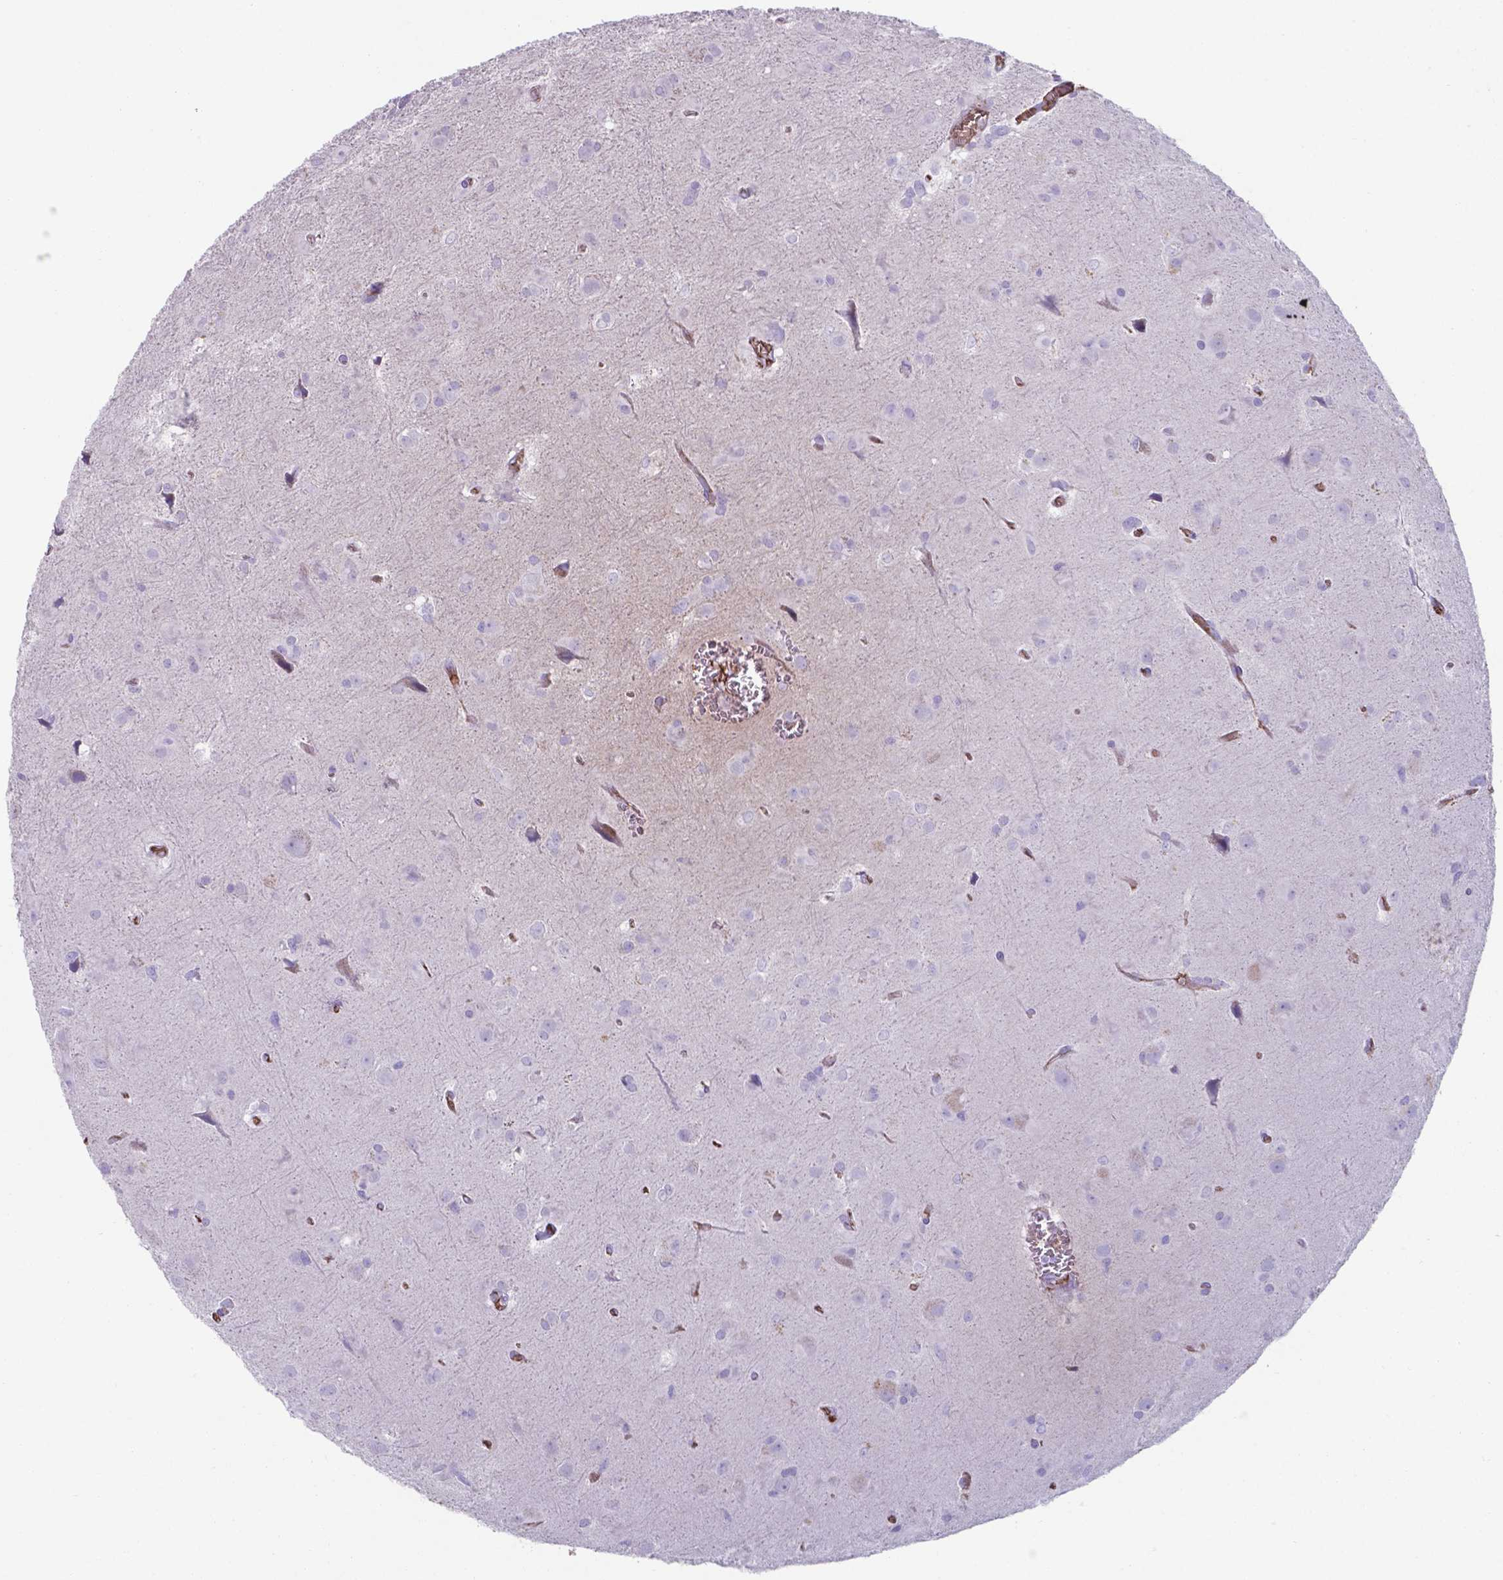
{"staining": {"intensity": "negative", "quantity": "none", "location": "none"}, "tissue": "glioma", "cell_type": "Tumor cells", "image_type": "cancer", "snomed": [{"axis": "morphology", "description": "Glioma, malignant, Low grade"}, {"axis": "topography", "description": "Brain"}], "caption": "Immunohistochemical staining of human glioma reveals no significant staining in tumor cells.", "gene": "SERPINA1", "patient": {"sex": "male", "age": 58}}